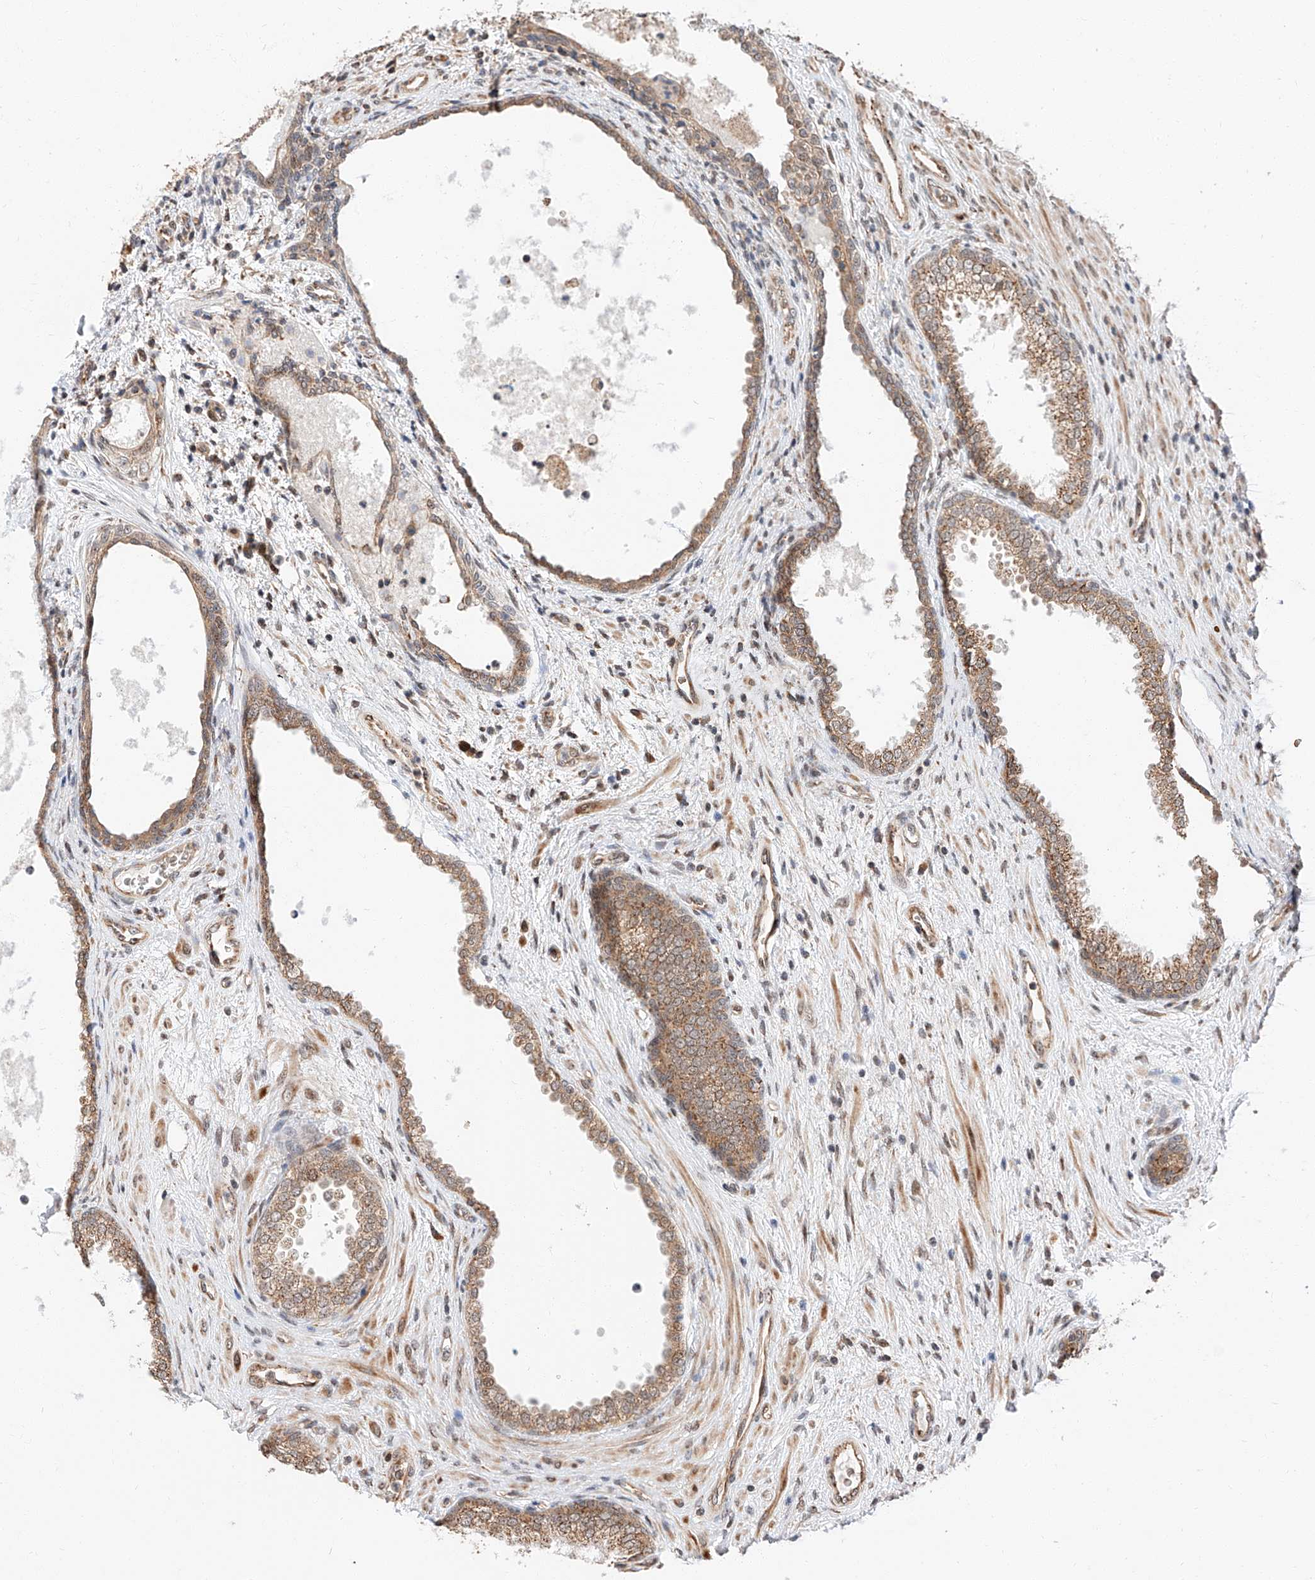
{"staining": {"intensity": "moderate", "quantity": ">75%", "location": "cytoplasmic/membranous,nuclear"}, "tissue": "prostate", "cell_type": "Glandular cells", "image_type": "normal", "snomed": [{"axis": "morphology", "description": "Normal tissue, NOS"}, {"axis": "topography", "description": "Prostate"}], "caption": "Normal prostate was stained to show a protein in brown. There is medium levels of moderate cytoplasmic/membranous,nuclear positivity in about >75% of glandular cells. Nuclei are stained in blue.", "gene": "THTPA", "patient": {"sex": "male", "age": 76}}